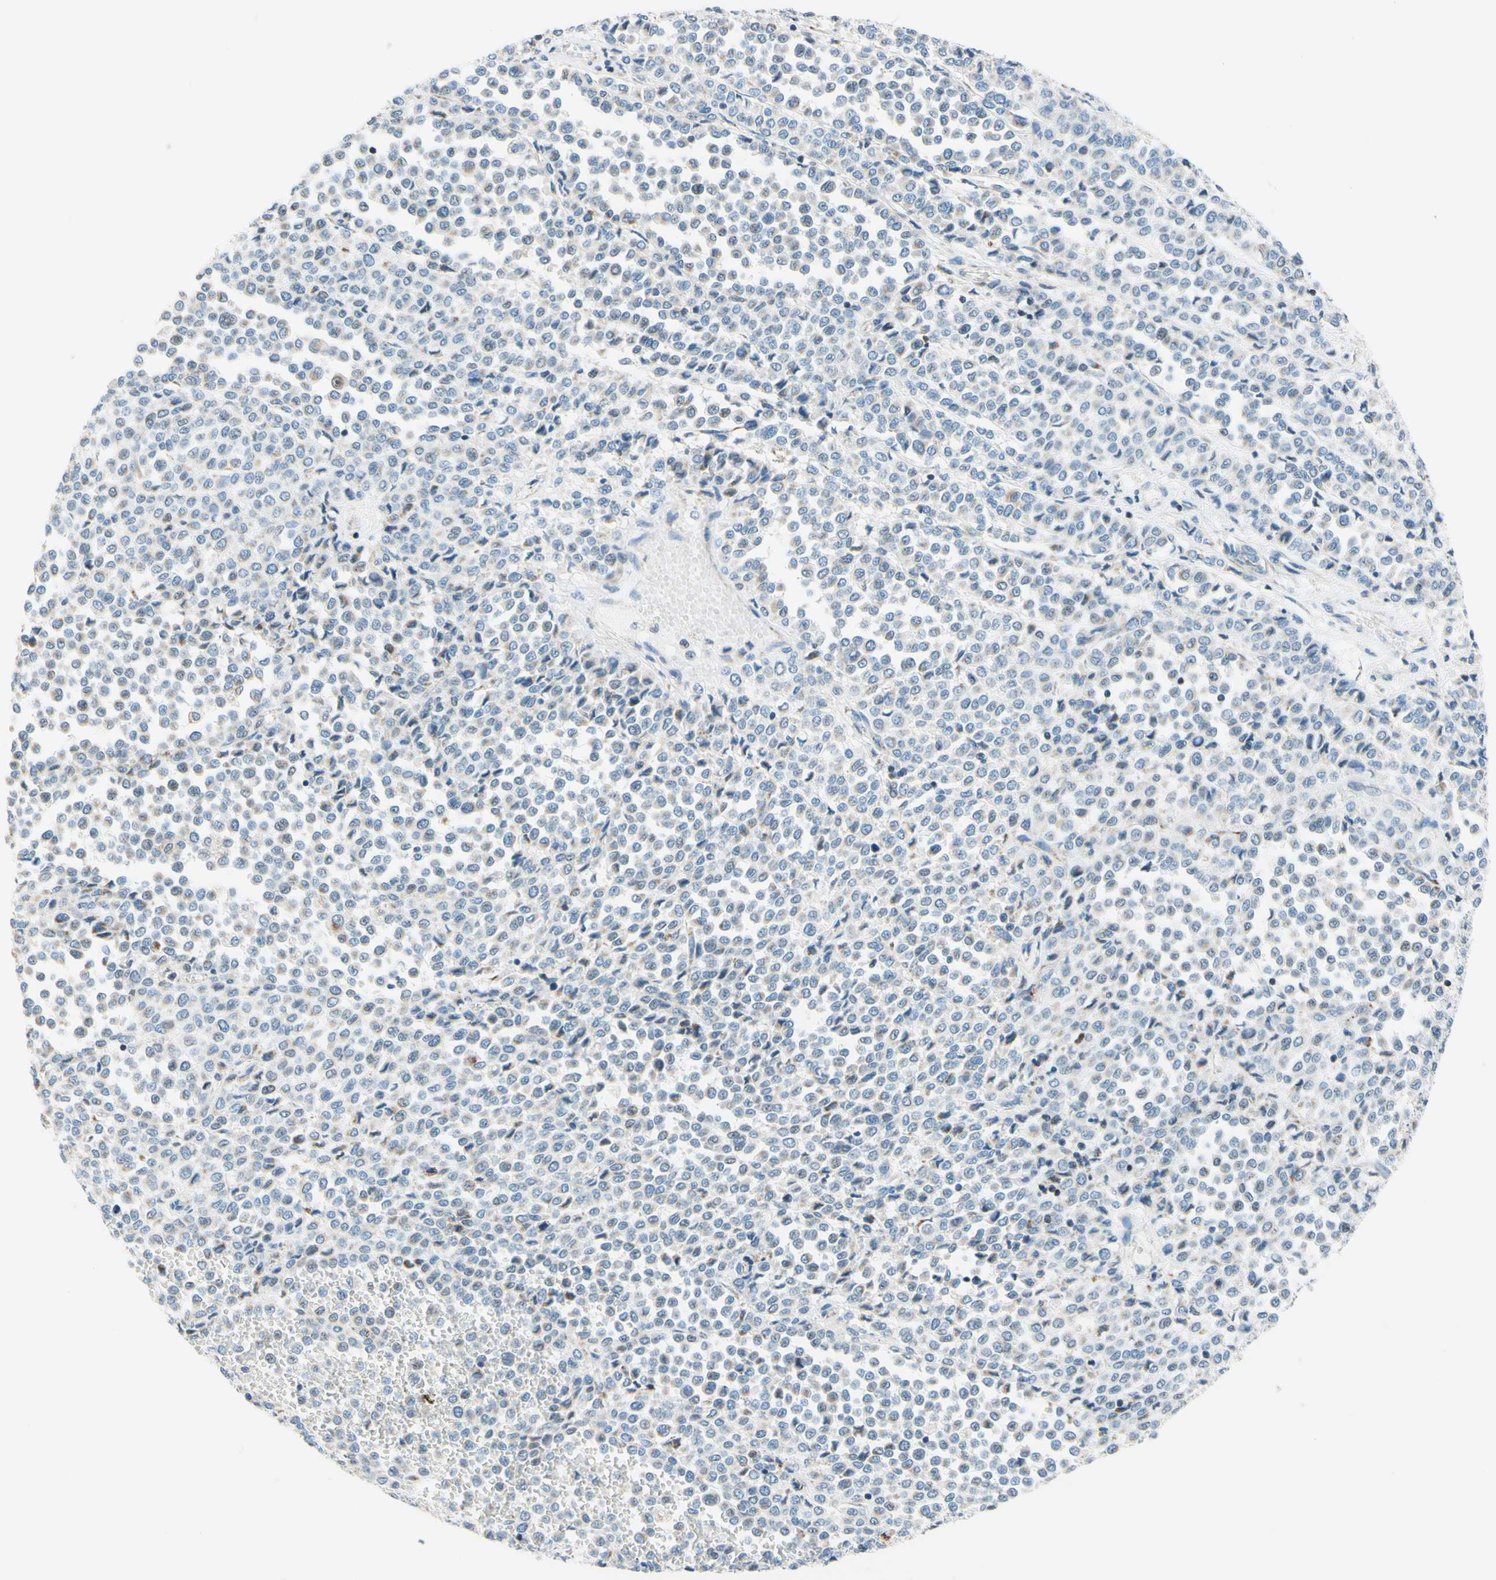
{"staining": {"intensity": "negative", "quantity": "none", "location": "none"}, "tissue": "melanoma", "cell_type": "Tumor cells", "image_type": "cancer", "snomed": [{"axis": "morphology", "description": "Malignant melanoma, Metastatic site"}, {"axis": "topography", "description": "Pancreas"}], "caption": "Photomicrograph shows no significant protein staining in tumor cells of melanoma.", "gene": "CBX7", "patient": {"sex": "female", "age": 30}}